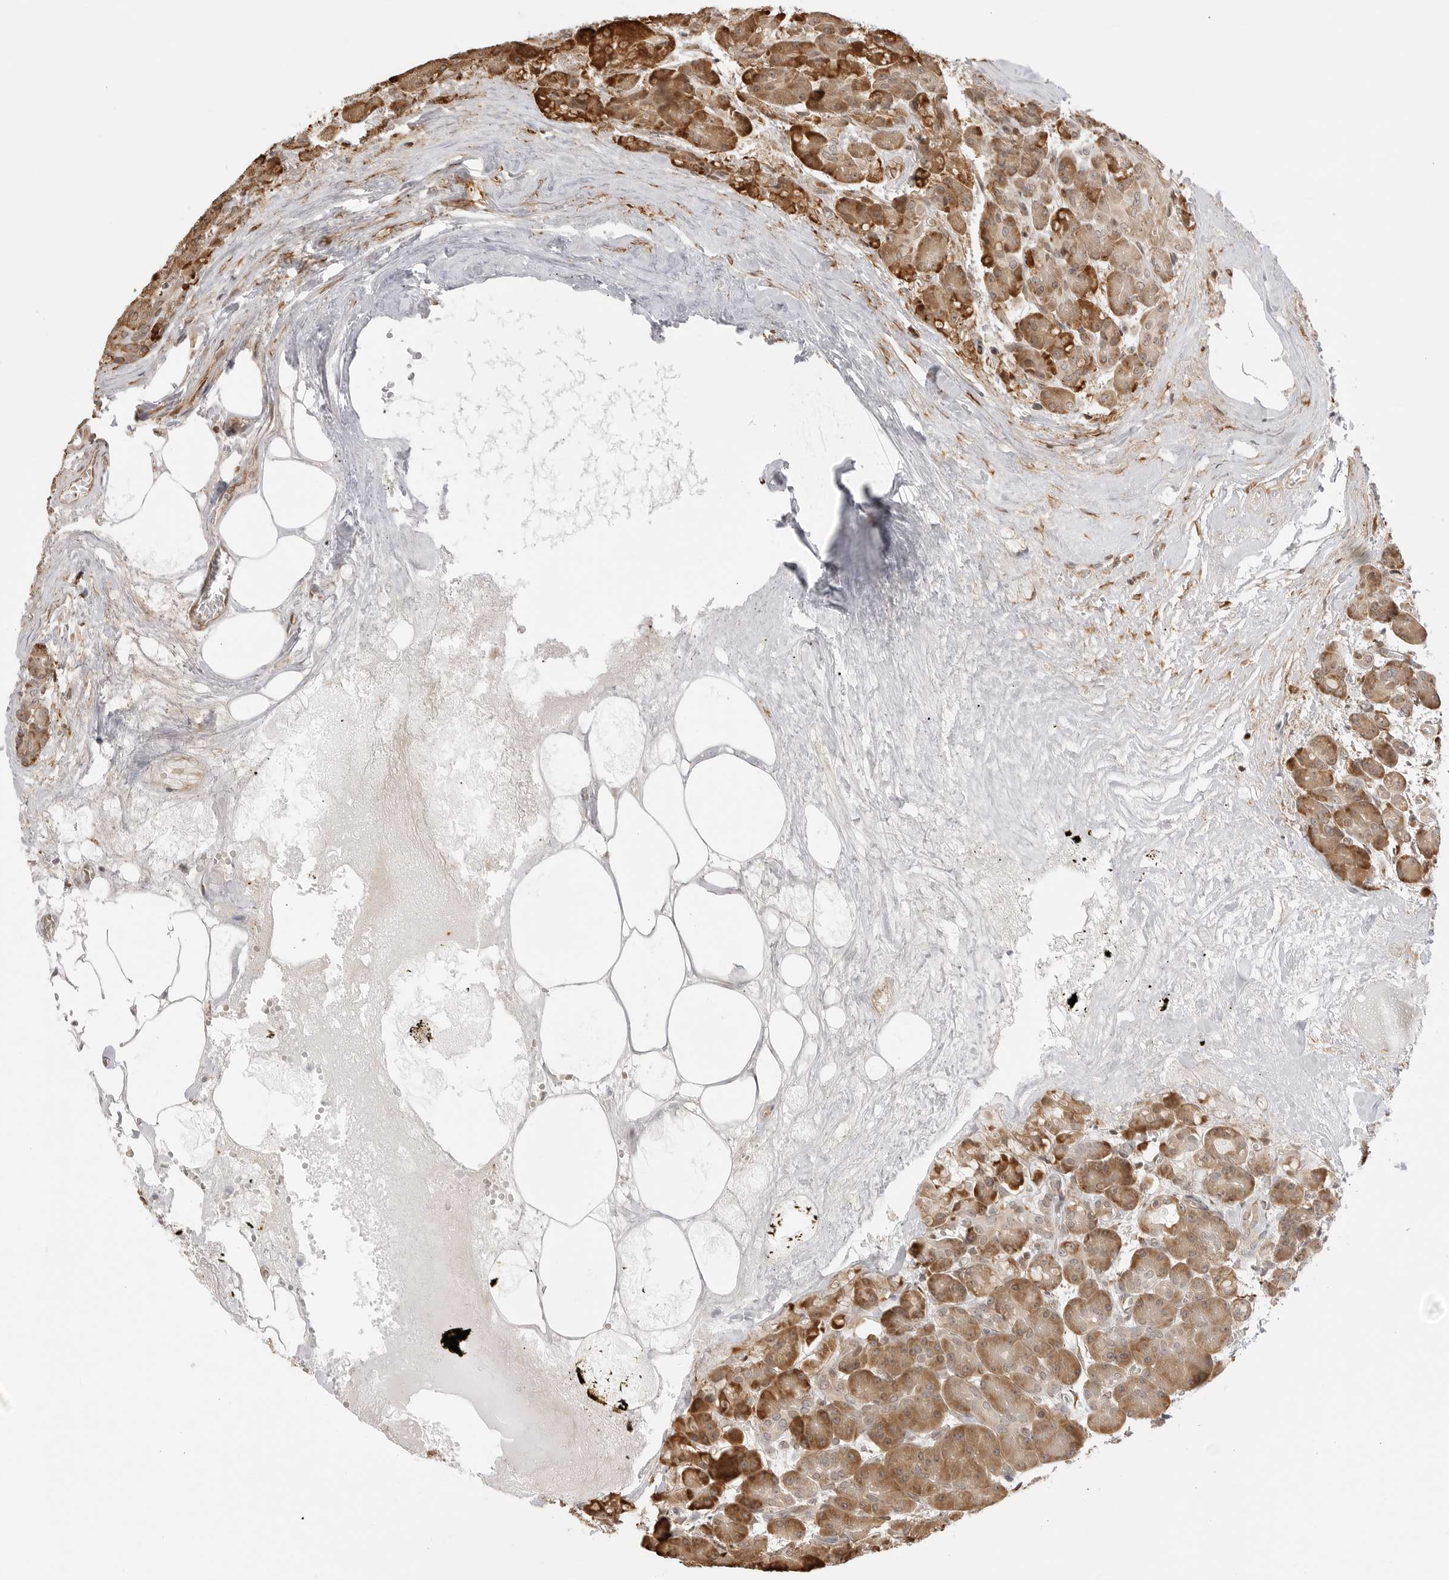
{"staining": {"intensity": "moderate", "quantity": ">75%", "location": "cytoplasmic/membranous"}, "tissue": "pancreas", "cell_type": "Exocrine glandular cells", "image_type": "normal", "snomed": [{"axis": "morphology", "description": "Normal tissue, NOS"}, {"axis": "topography", "description": "Pancreas"}], "caption": "IHC photomicrograph of benign pancreas: pancreas stained using immunohistochemistry exhibits medium levels of moderate protein expression localized specifically in the cytoplasmic/membranous of exocrine glandular cells, appearing as a cytoplasmic/membranous brown color.", "gene": "FKBP14", "patient": {"sex": "male", "age": 63}}